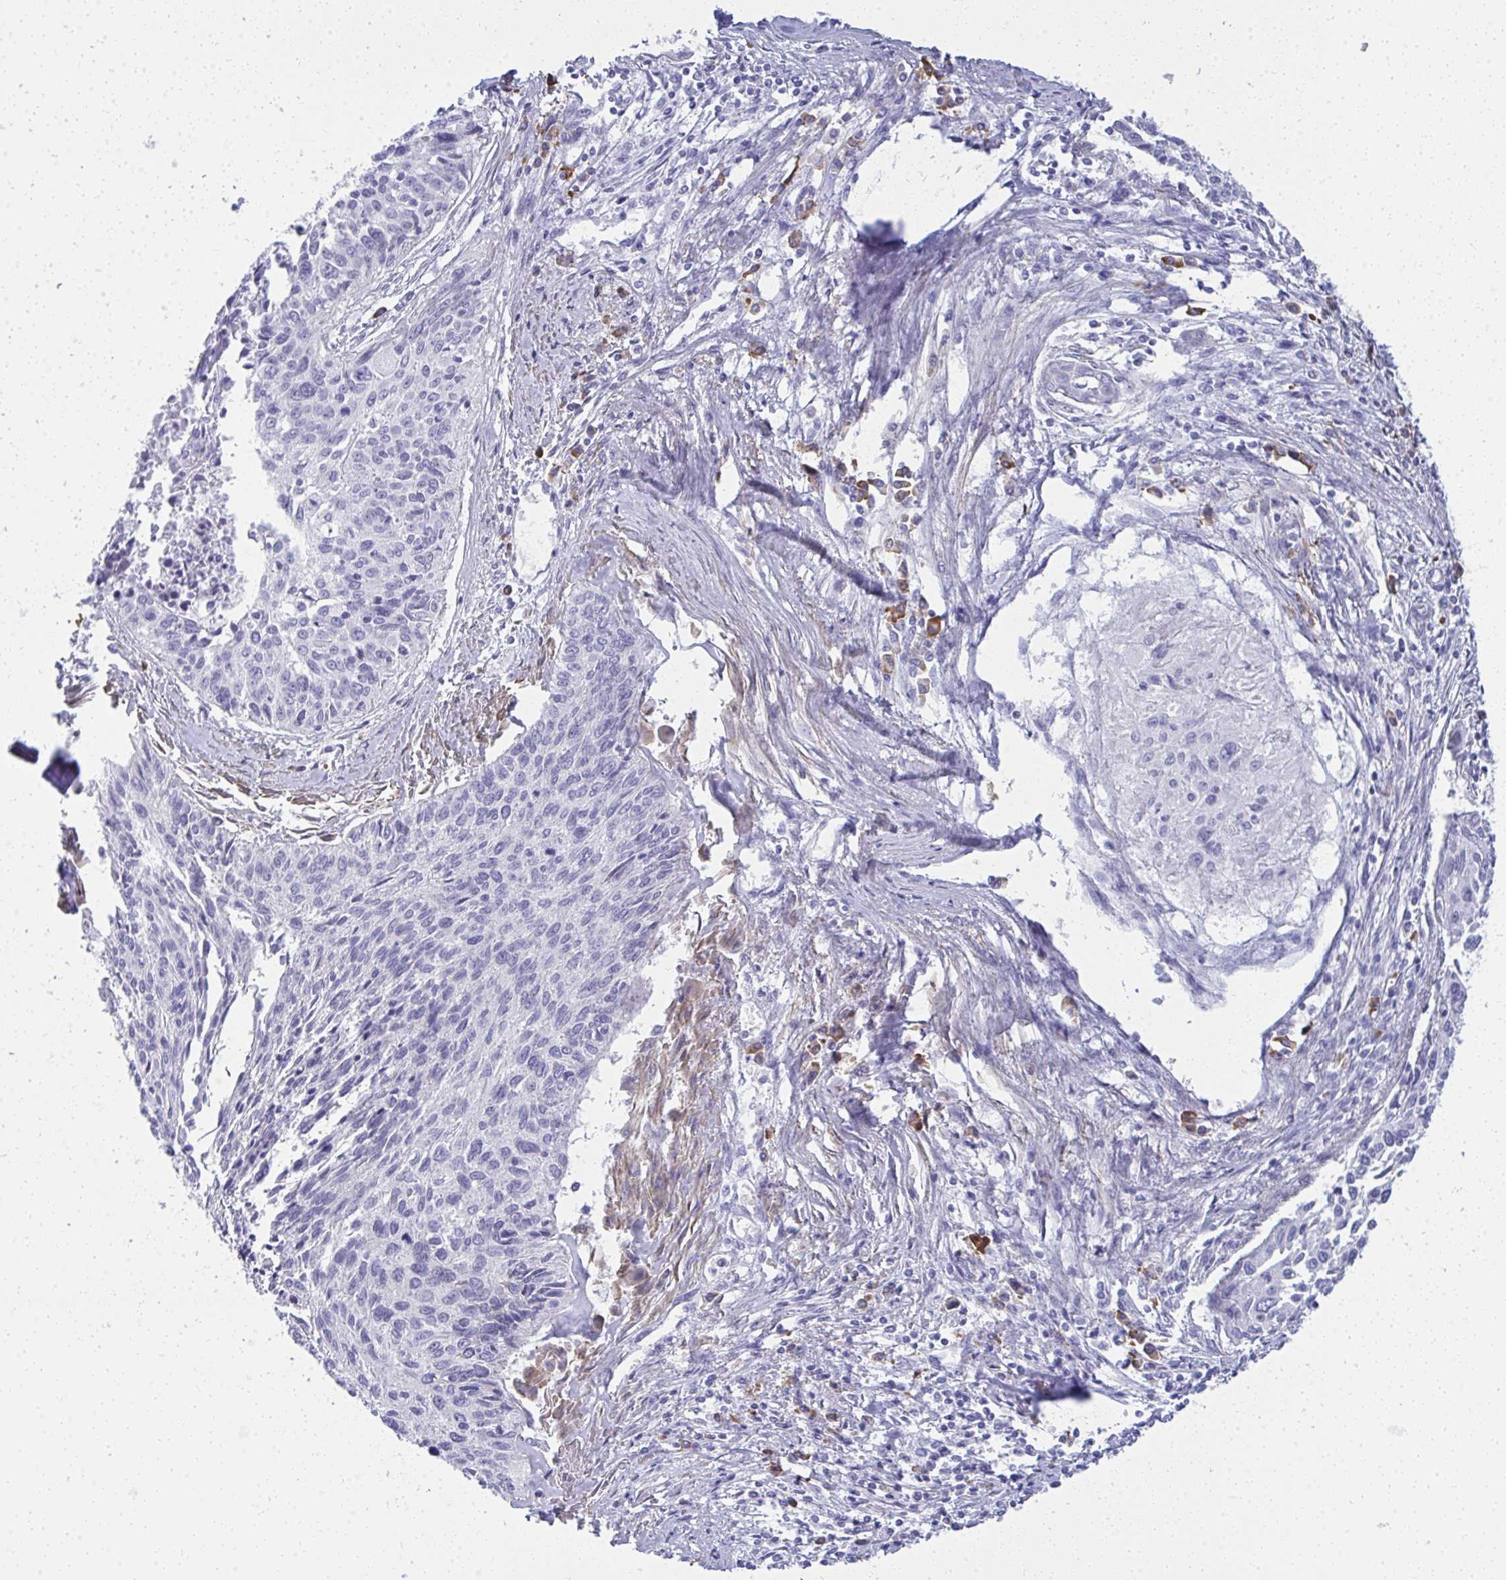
{"staining": {"intensity": "negative", "quantity": "none", "location": "none"}, "tissue": "cervical cancer", "cell_type": "Tumor cells", "image_type": "cancer", "snomed": [{"axis": "morphology", "description": "Squamous cell carcinoma, NOS"}, {"axis": "topography", "description": "Cervix"}], "caption": "Immunohistochemistry of cervical cancer (squamous cell carcinoma) exhibits no positivity in tumor cells.", "gene": "PUS7L", "patient": {"sex": "female", "age": 55}}